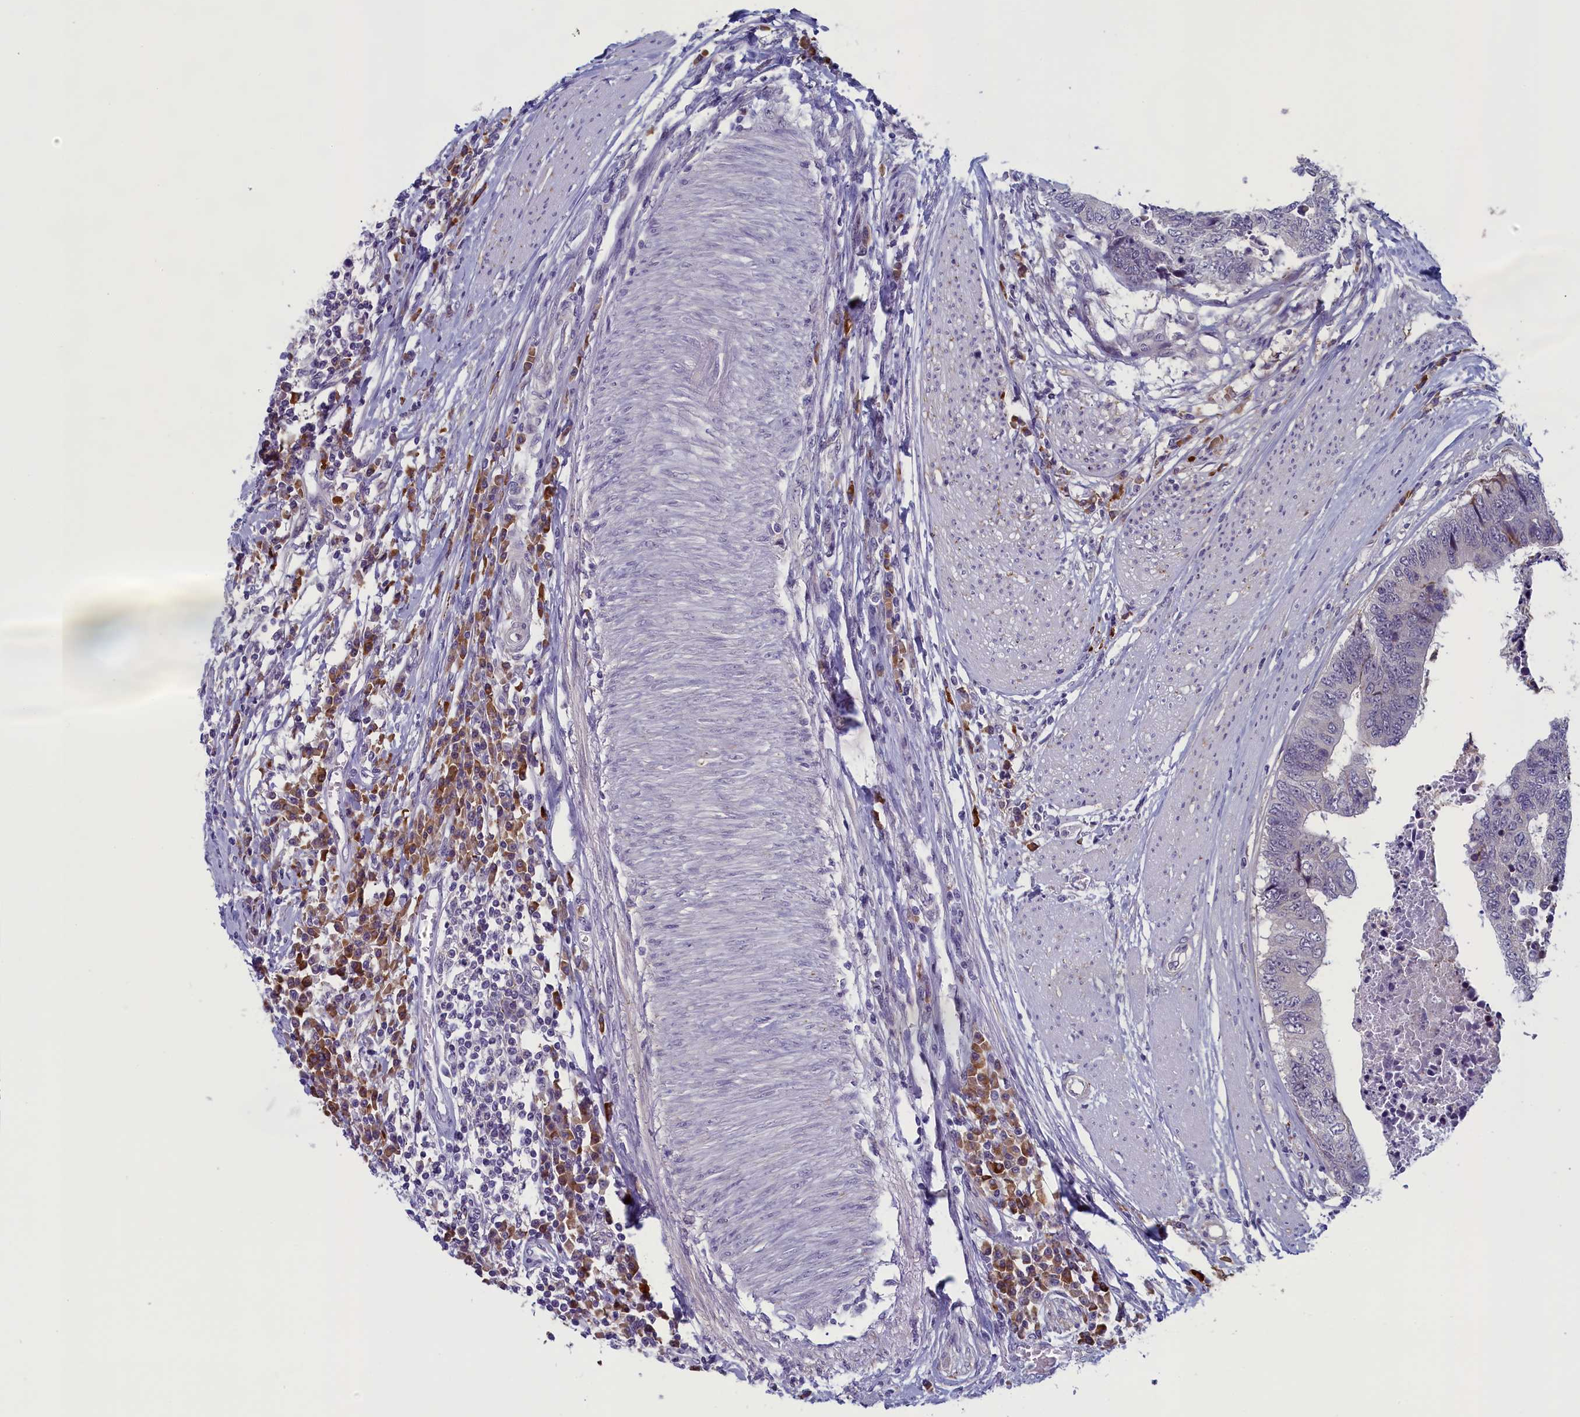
{"staining": {"intensity": "negative", "quantity": "none", "location": "none"}, "tissue": "colorectal cancer", "cell_type": "Tumor cells", "image_type": "cancer", "snomed": [{"axis": "morphology", "description": "Adenocarcinoma, NOS"}, {"axis": "topography", "description": "Rectum"}], "caption": "This is an immunohistochemistry histopathology image of human colorectal adenocarcinoma. There is no expression in tumor cells.", "gene": "CNEP1R1", "patient": {"sex": "male", "age": 84}}